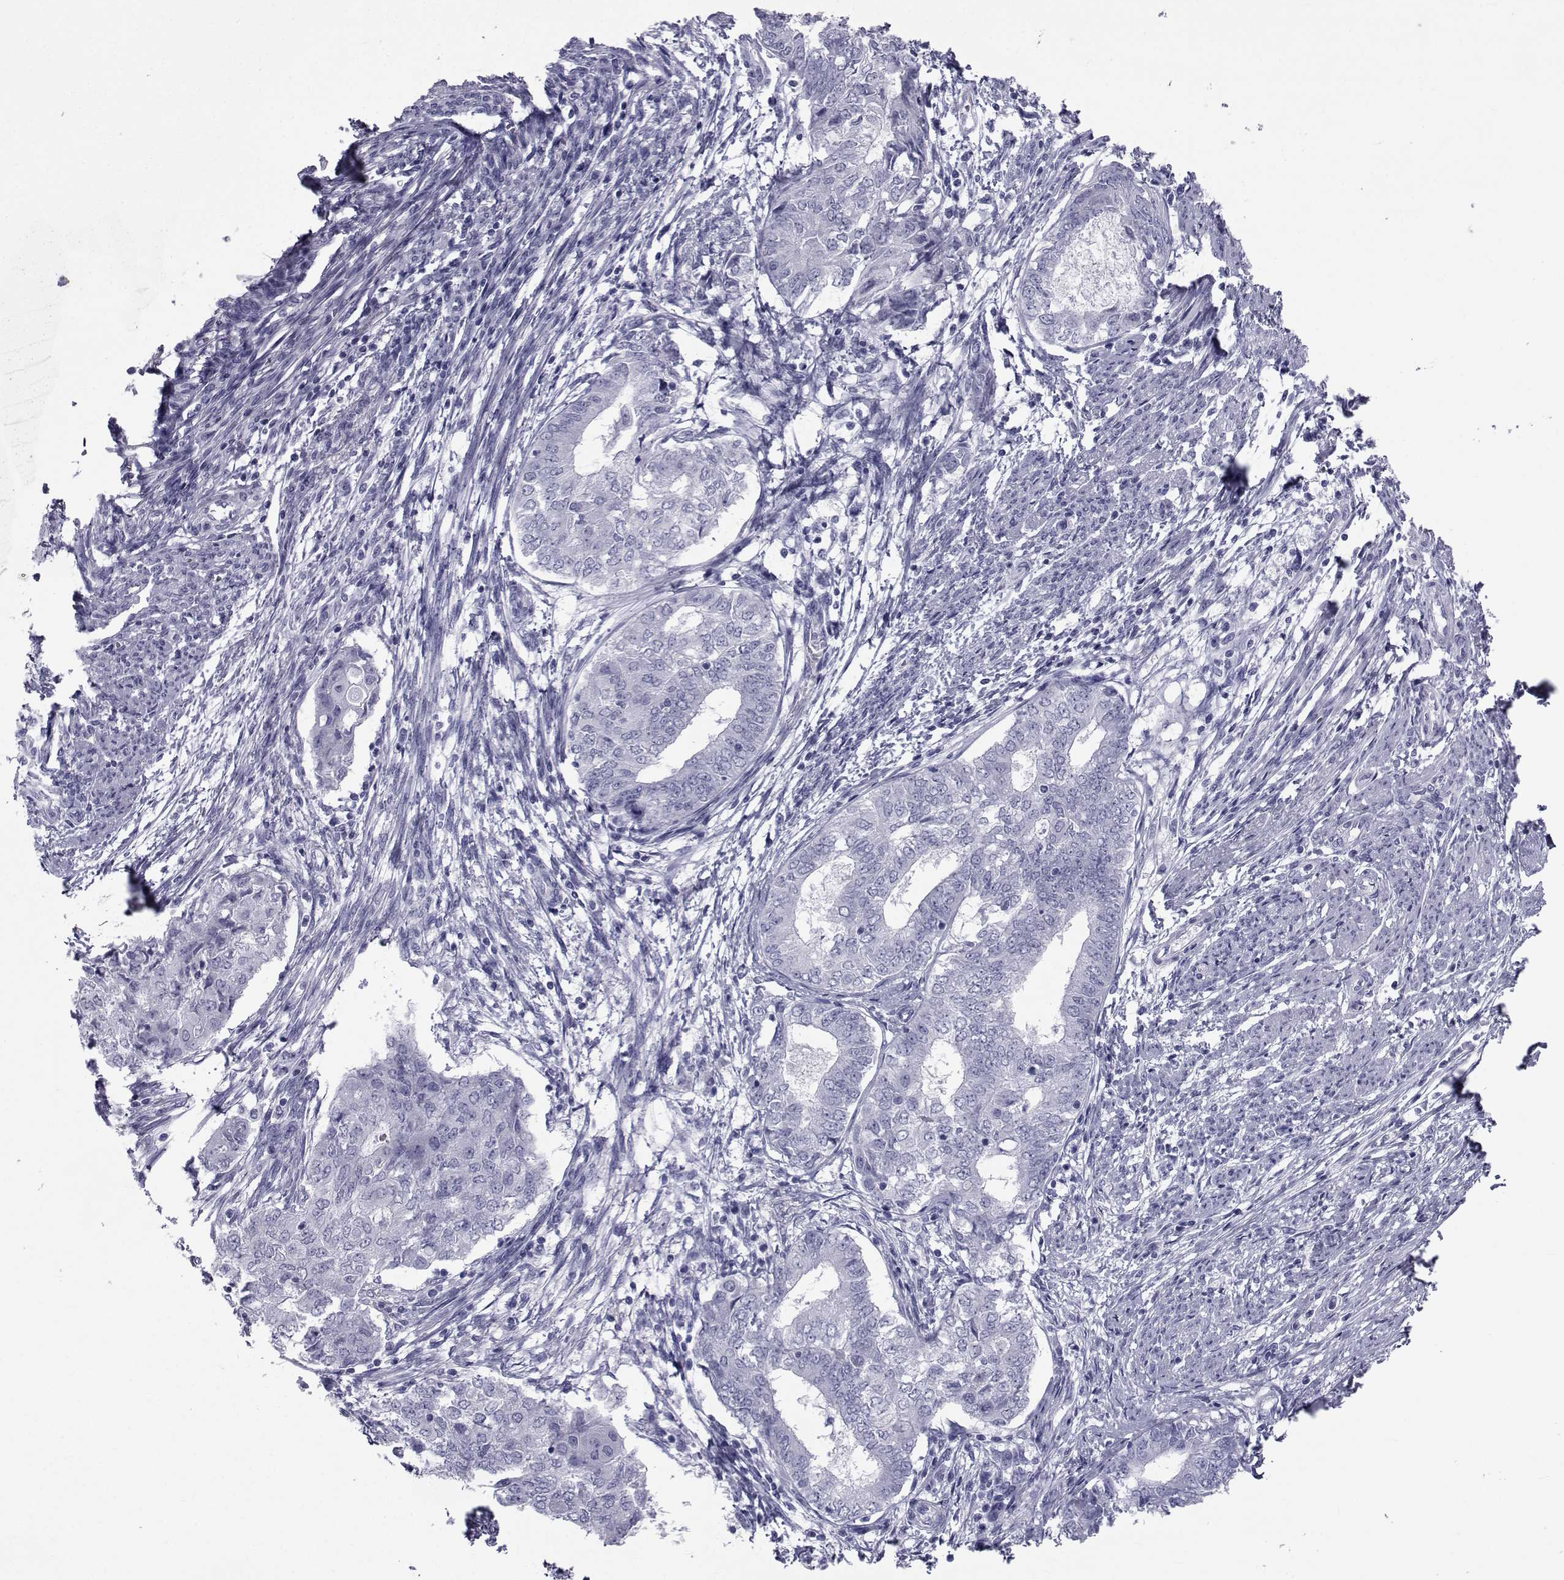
{"staining": {"intensity": "negative", "quantity": "none", "location": "none"}, "tissue": "endometrial cancer", "cell_type": "Tumor cells", "image_type": "cancer", "snomed": [{"axis": "morphology", "description": "Adenocarcinoma, NOS"}, {"axis": "topography", "description": "Endometrium"}], "caption": "Immunohistochemical staining of endometrial adenocarcinoma exhibits no significant staining in tumor cells. Brightfield microscopy of immunohistochemistry (IHC) stained with DAB (3,3'-diaminobenzidine) (brown) and hematoxylin (blue), captured at high magnification.", "gene": "PDE6H", "patient": {"sex": "female", "age": 62}}